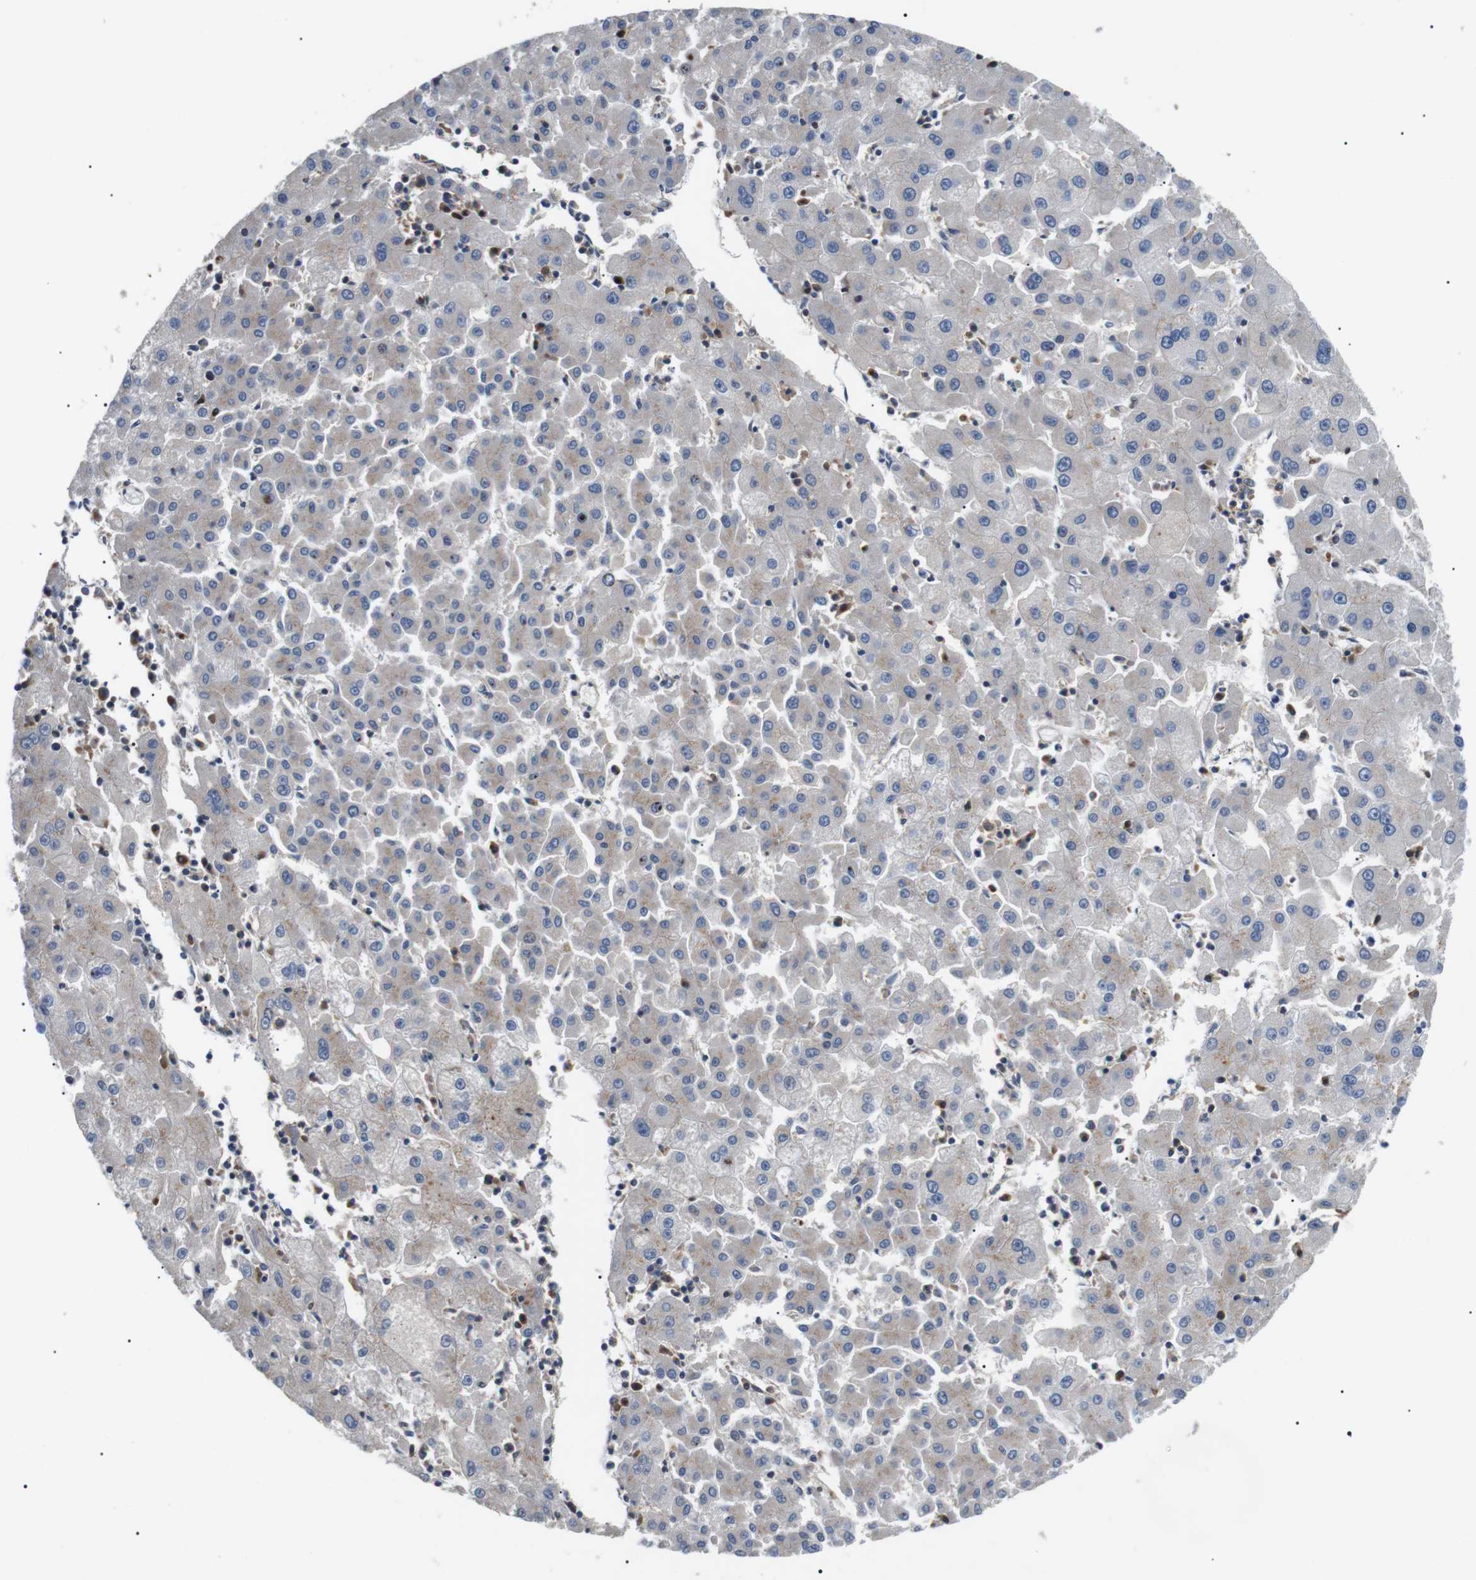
{"staining": {"intensity": "negative", "quantity": "none", "location": "none"}, "tissue": "liver cancer", "cell_type": "Tumor cells", "image_type": "cancer", "snomed": [{"axis": "morphology", "description": "Carcinoma, Hepatocellular, NOS"}, {"axis": "topography", "description": "Liver"}], "caption": "Human liver cancer (hepatocellular carcinoma) stained for a protein using IHC displays no expression in tumor cells.", "gene": "DIPK1A", "patient": {"sex": "male", "age": 72}}